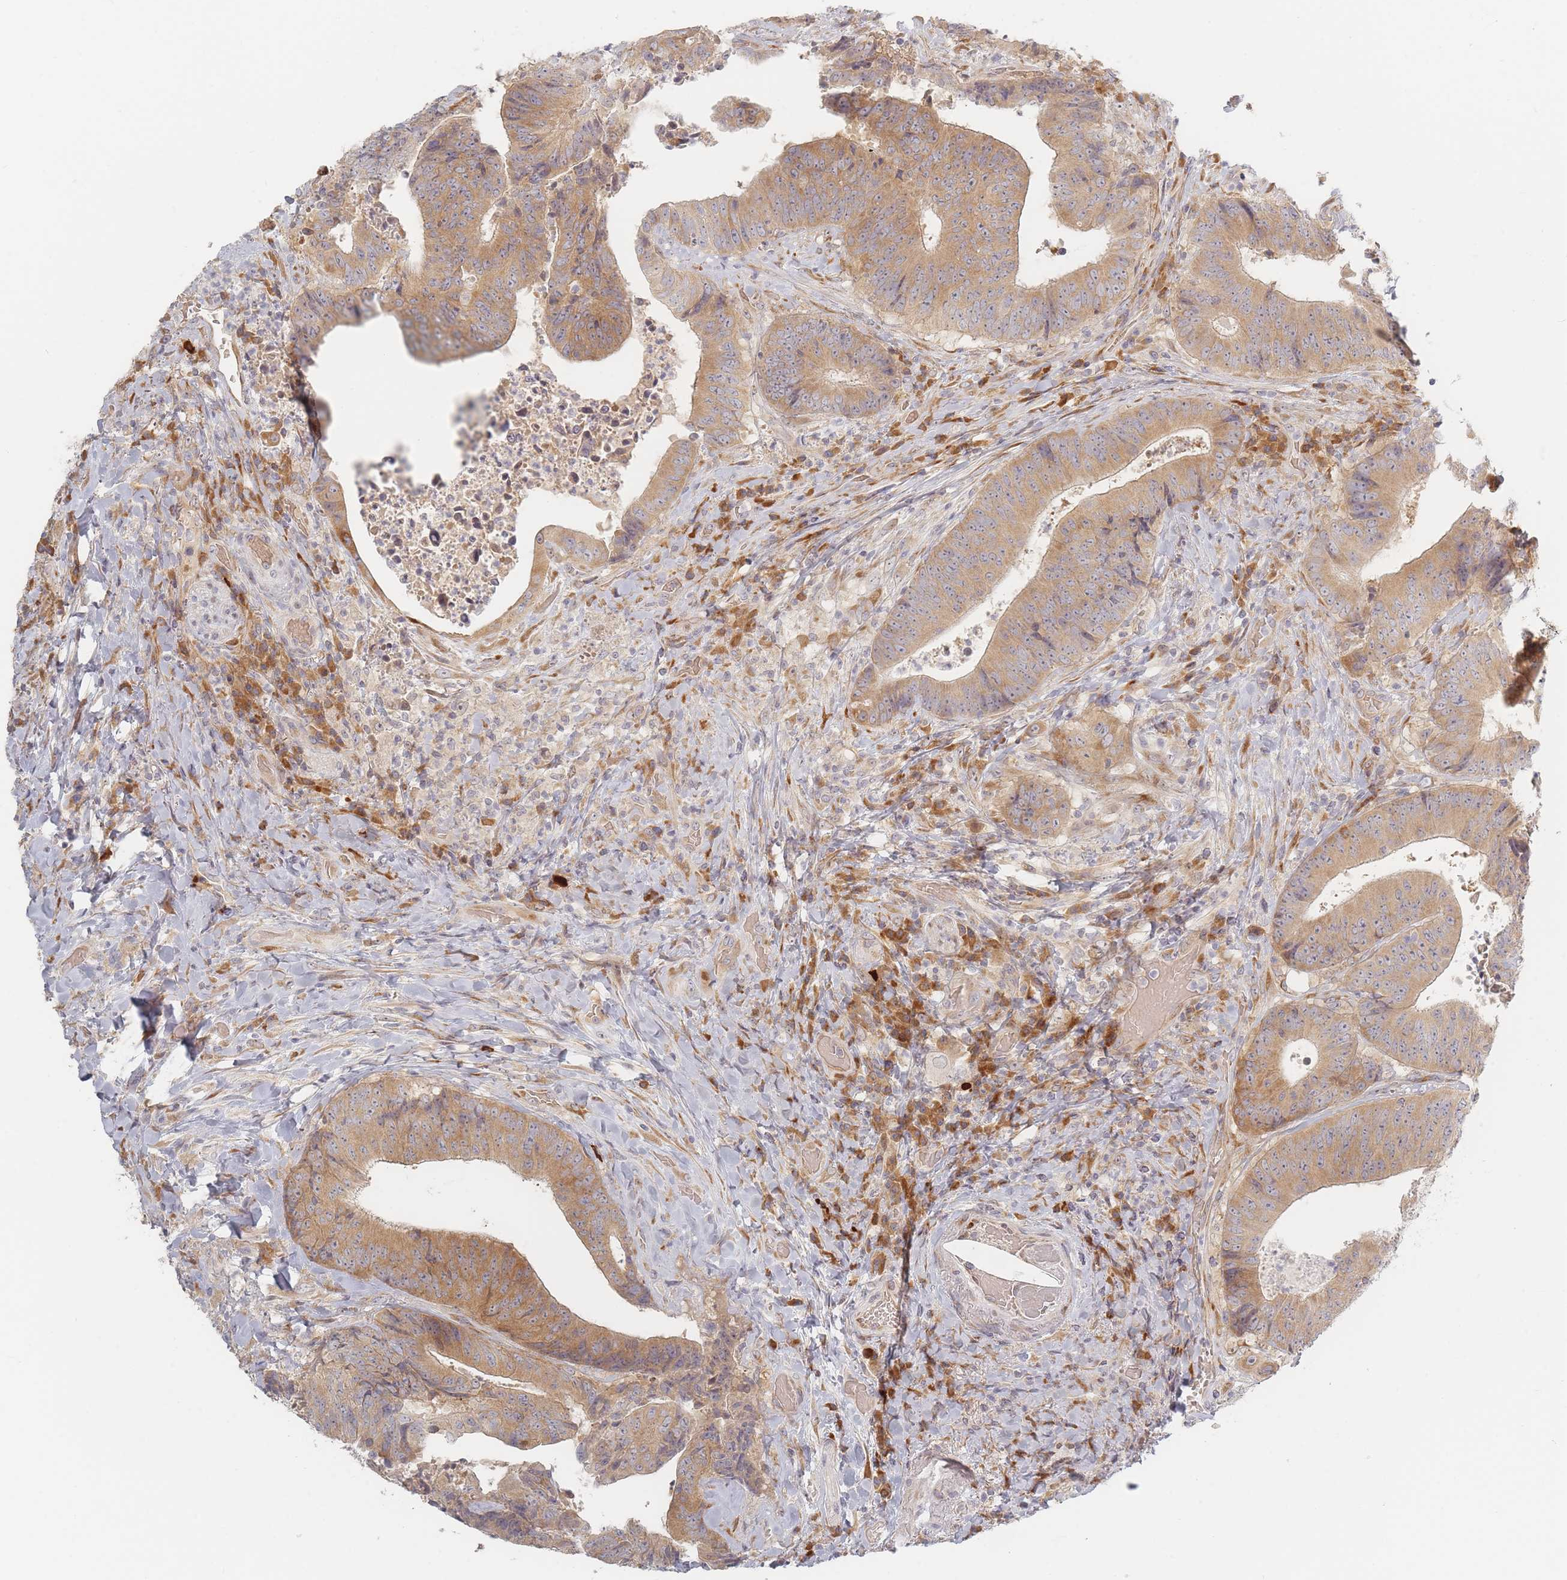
{"staining": {"intensity": "moderate", "quantity": ">75%", "location": "cytoplasmic/membranous"}, "tissue": "colorectal cancer", "cell_type": "Tumor cells", "image_type": "cancer", "snomed": [{"axis": "morphology", "description": "Adenocarcinoma, NOS"}, {"axis": "topography", "description": "Rectum"}], "caption": "The image shows immunohistochemical staining of colorectal cancer (adenocarcinoma). There is moderate cytoplasmic/membranous staining is appreciated in about >75% of tumor cells. (DAB IHC, brown staining for protein, blue staining for nuclei).", "gene": "ZKSCAN7", "patient": {"sex": "male", "age": 72}}